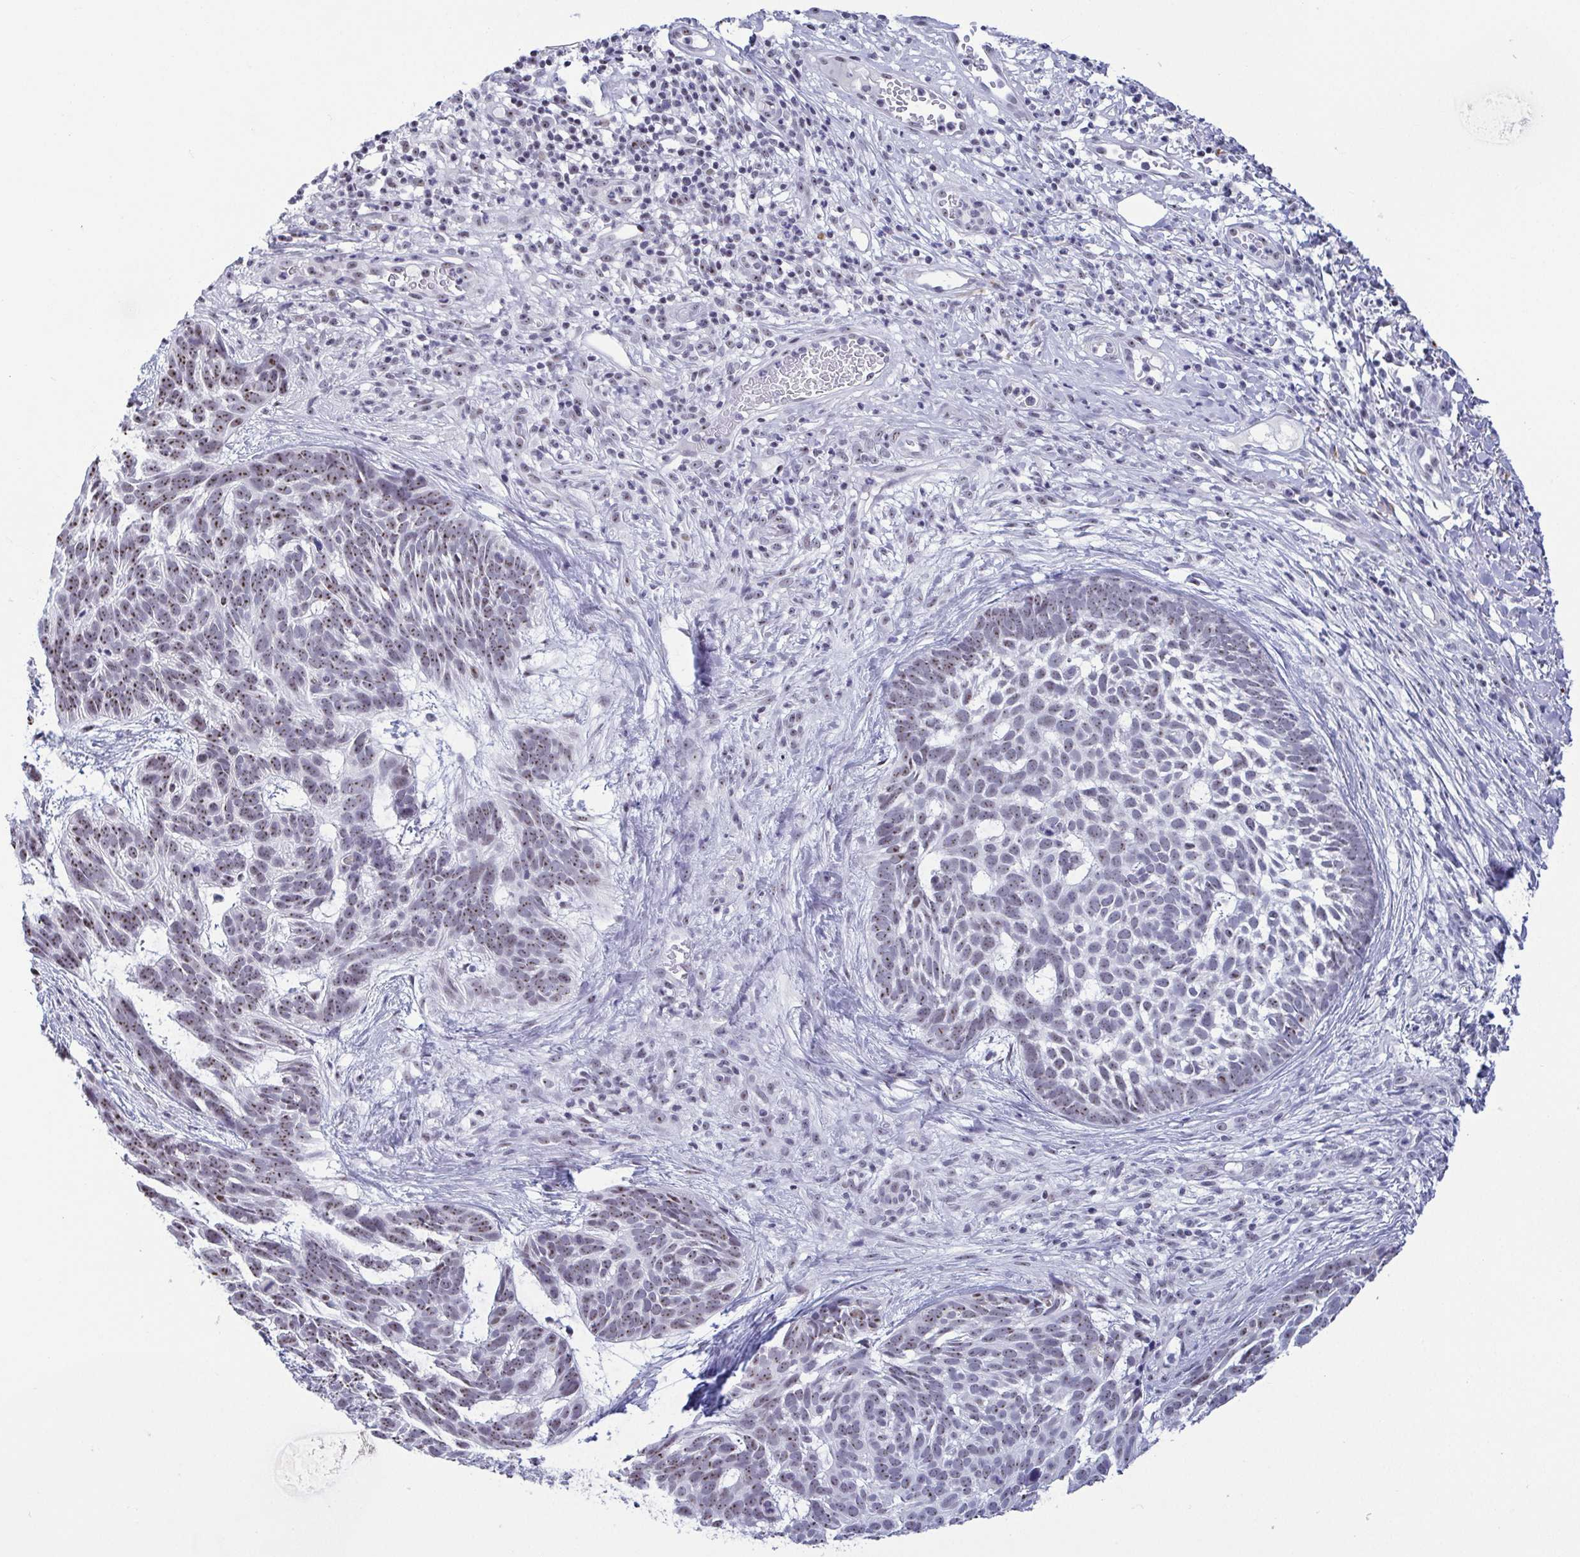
{"staining": {"intensity": "moderate", "quantity": "<25%", "location": "nuclear"}, "tissue": "skin cancer", "cell_type": "Tumor cells", "image_type": "cancer", "snomed": [{"axis": "morphology", "description": "Basal cell carcinoma"}, {"axis": "topography", "description": "Skin"}], "caption": "High-power microscopy captured an IHC micrograph of basal cell carcinoma (skin), revealing moderate nuclear expression in about <25% of tumor cells.", "gene": "BZW1", "patient": {"sex": "male", "age": 78}}